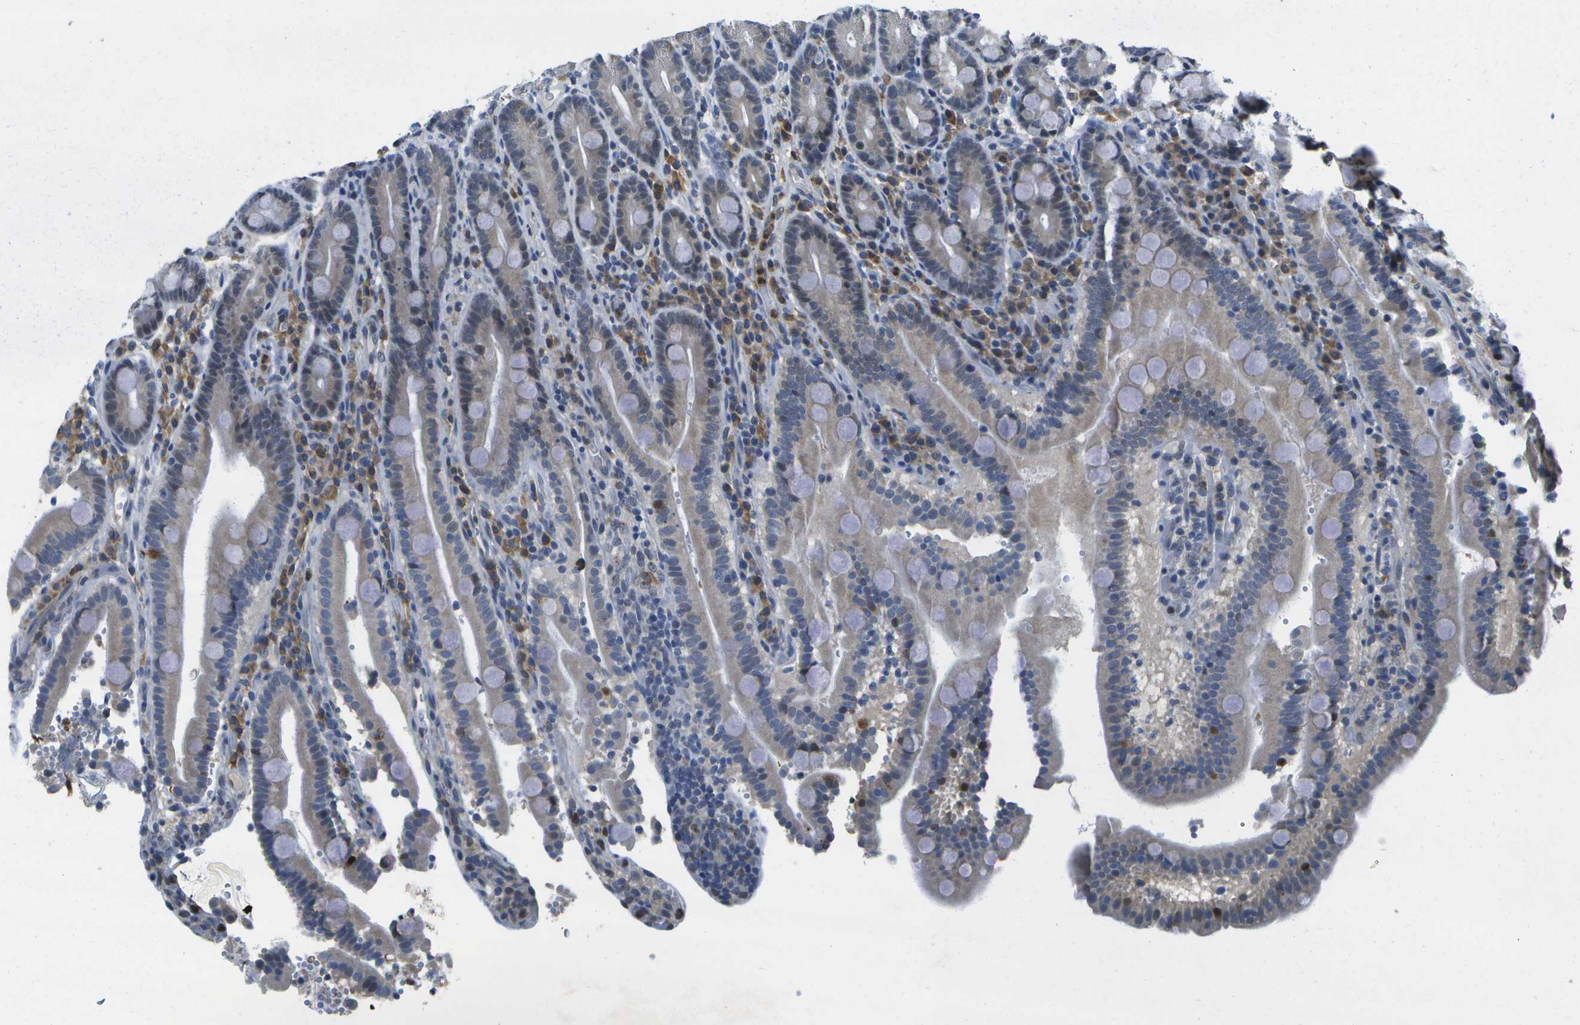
{"staining": {"intensity": "negative", "quantity": "none", "location": "none"}, "tissue": "duodenum", "cell_type": "Glandular cells", "image_type": "normal", "snomed": [{"axis": "morphology", "description": "Normal tissue, NOS"}, {"axis": "topography", "description": "Small intestine, NOS"}], "caption": "The histopathology image reveals no significant expression in glandular cells of duodenum.", "gene": "DSE", "patient": {"sex": "female", "age": 71}}